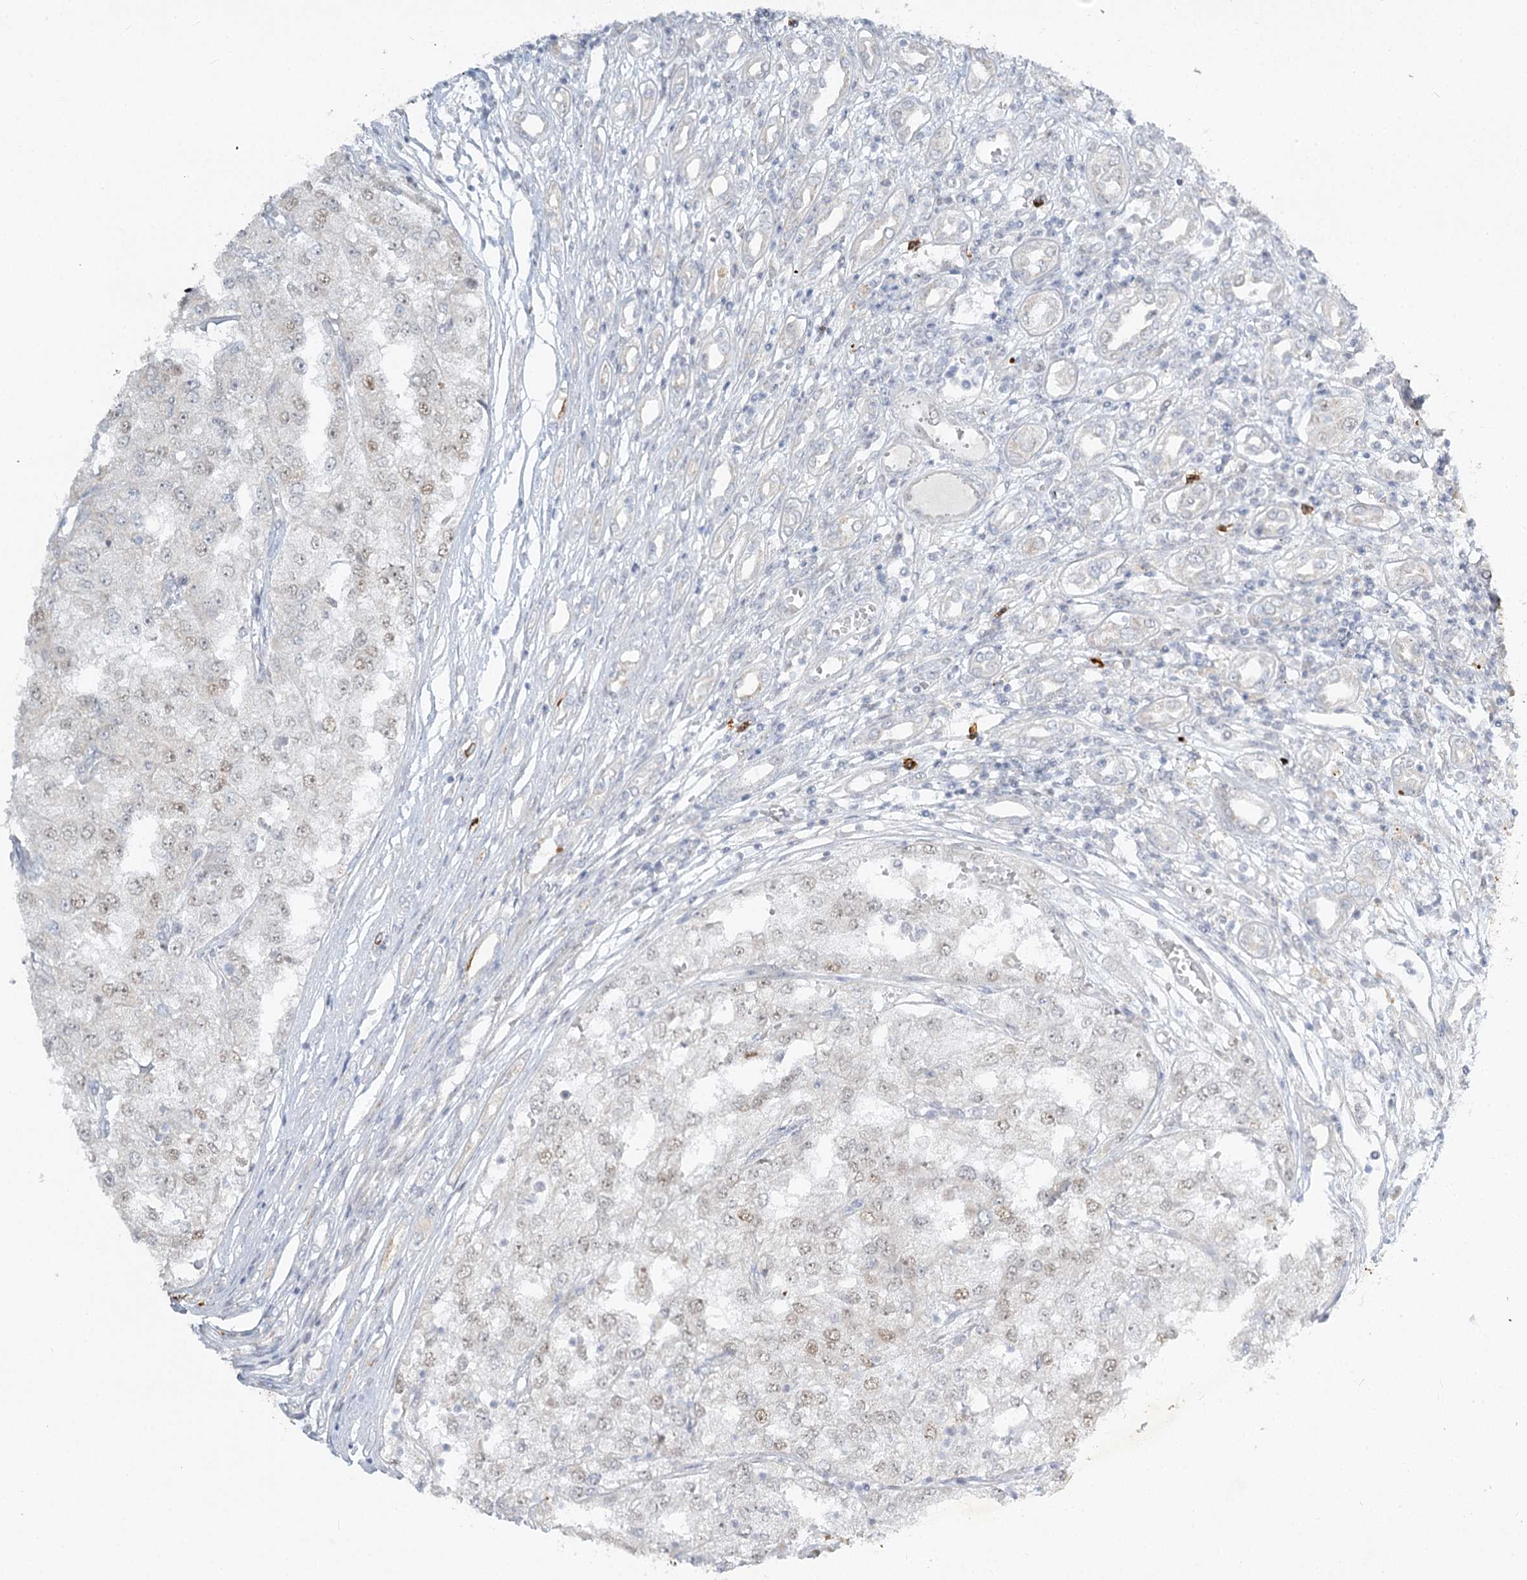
{"staining": {"intensity": "weak", "quantity": "25%-75%", "location": "nuclear"}, "tissue": "renal cancer", "cell_type": "Tumor cells", "image_type": "cancer", "snomed": [{"axis": "morphology", "description": "Adenocarcinoma, NOS"}, {"axis": "topography", "description": "Kidney"}], "caption": "The photomicrograph displays staining of renal adenocarcinoma, revealing weak nuclear protein expression (brown color) within tumor cells.", "gene": "ABITRAM", "patient": {"sex": "female", "age": 54}}